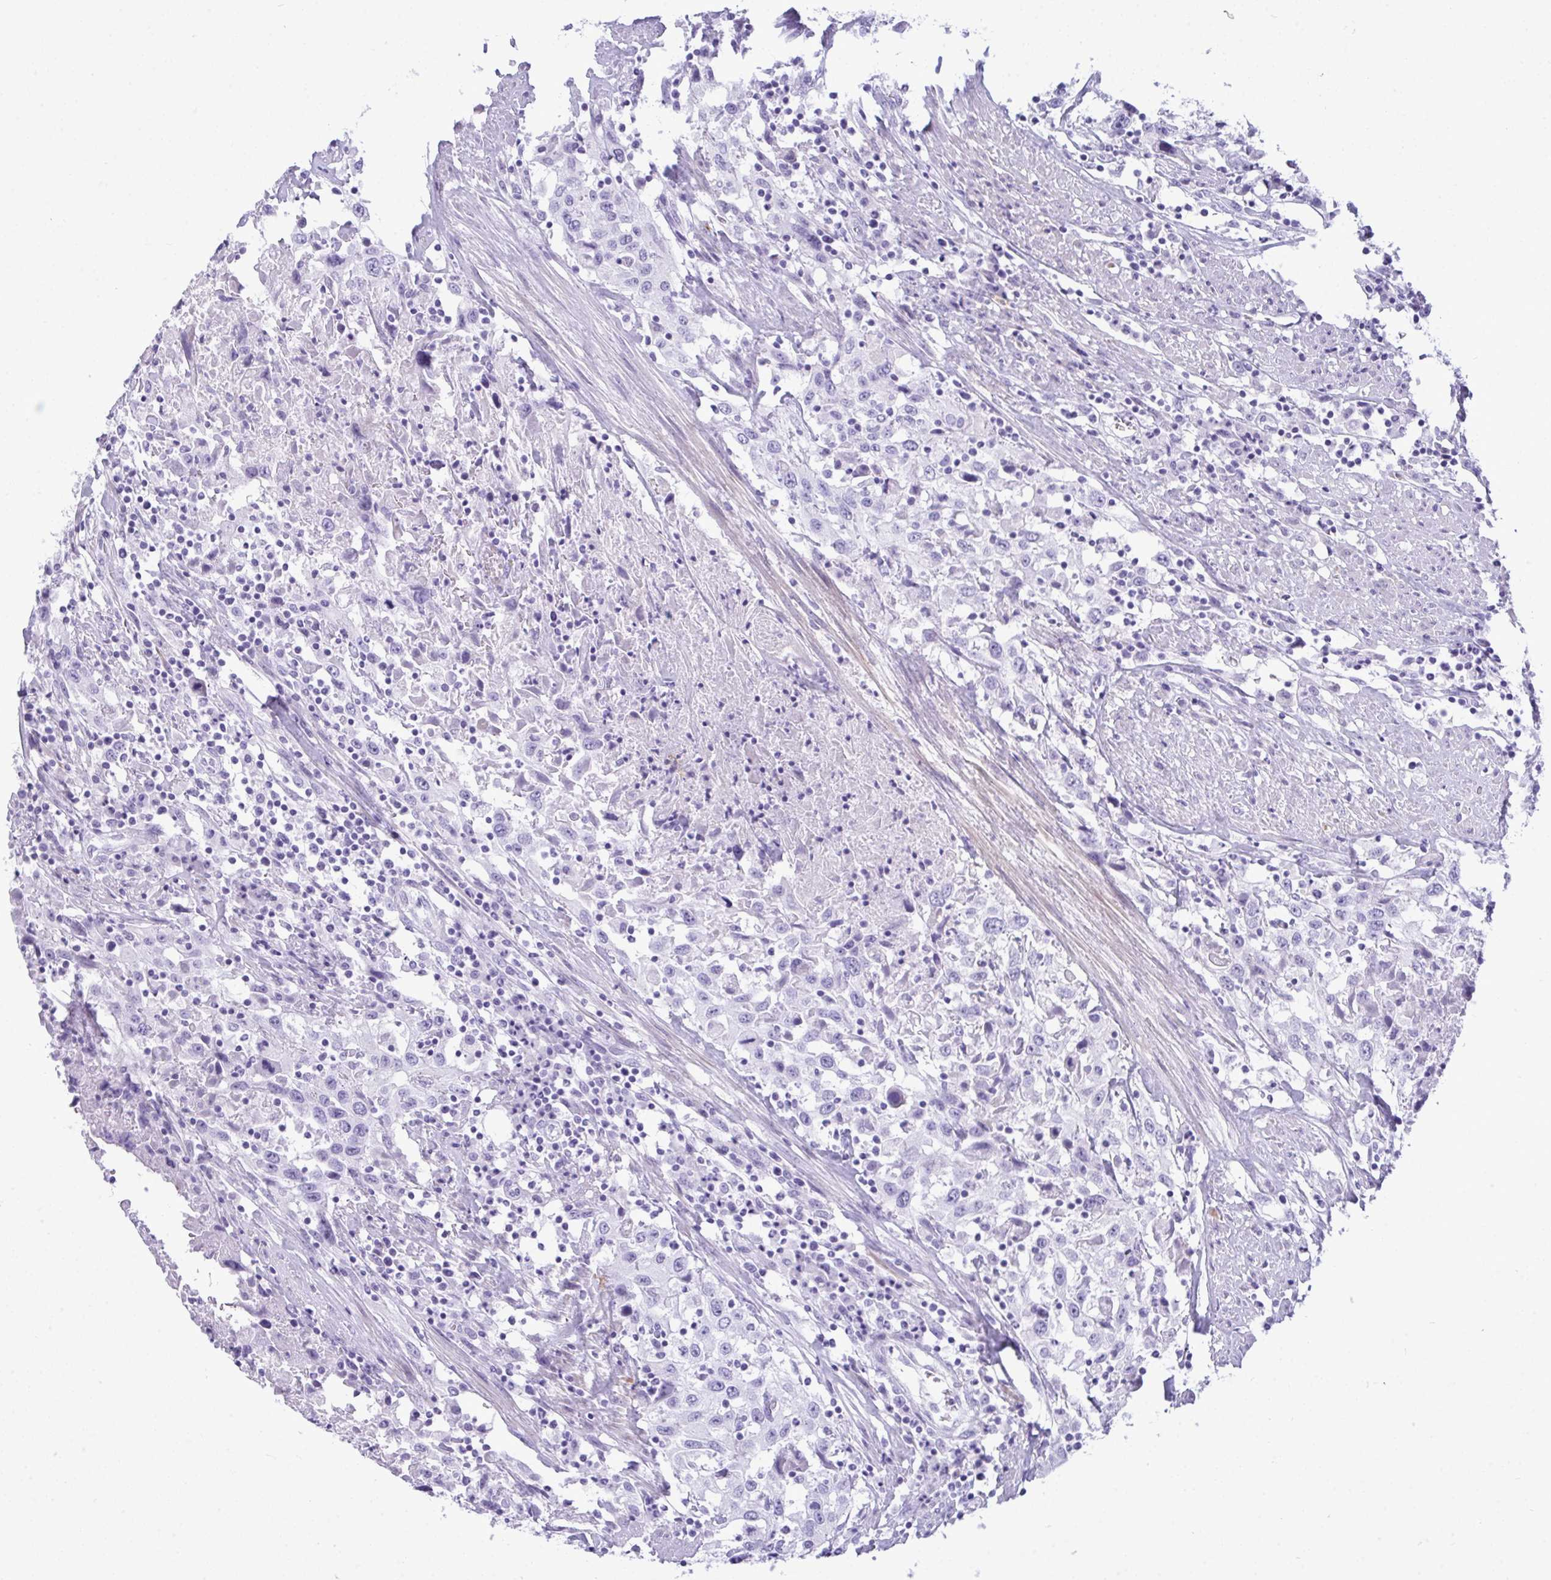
{"staining": {"intensity": "negative", "quantity": "none", "location": "none"}, "tissue": "urothelial cancer", "cell_type": "Tumor cells", "image_type": "cancer", "snomed": [{"axis": "morphology", "description": "Urothelial carcinoma, High grade"}, {"axis": "topography", "description": "Urinary bladder"}], "caption": "A high-resolution histopathology image shows immunohistochemistry (IHC) staining of high-grade urothelial carcinoma, which displays no significant staining in tumor cells. (DAB (3,3'-diaminobenzidine) IHC visualized using brightfield microscopy, high magnification).", "gene": "ARHGAP42", "patient": {"sex": "male", "age": 61}}